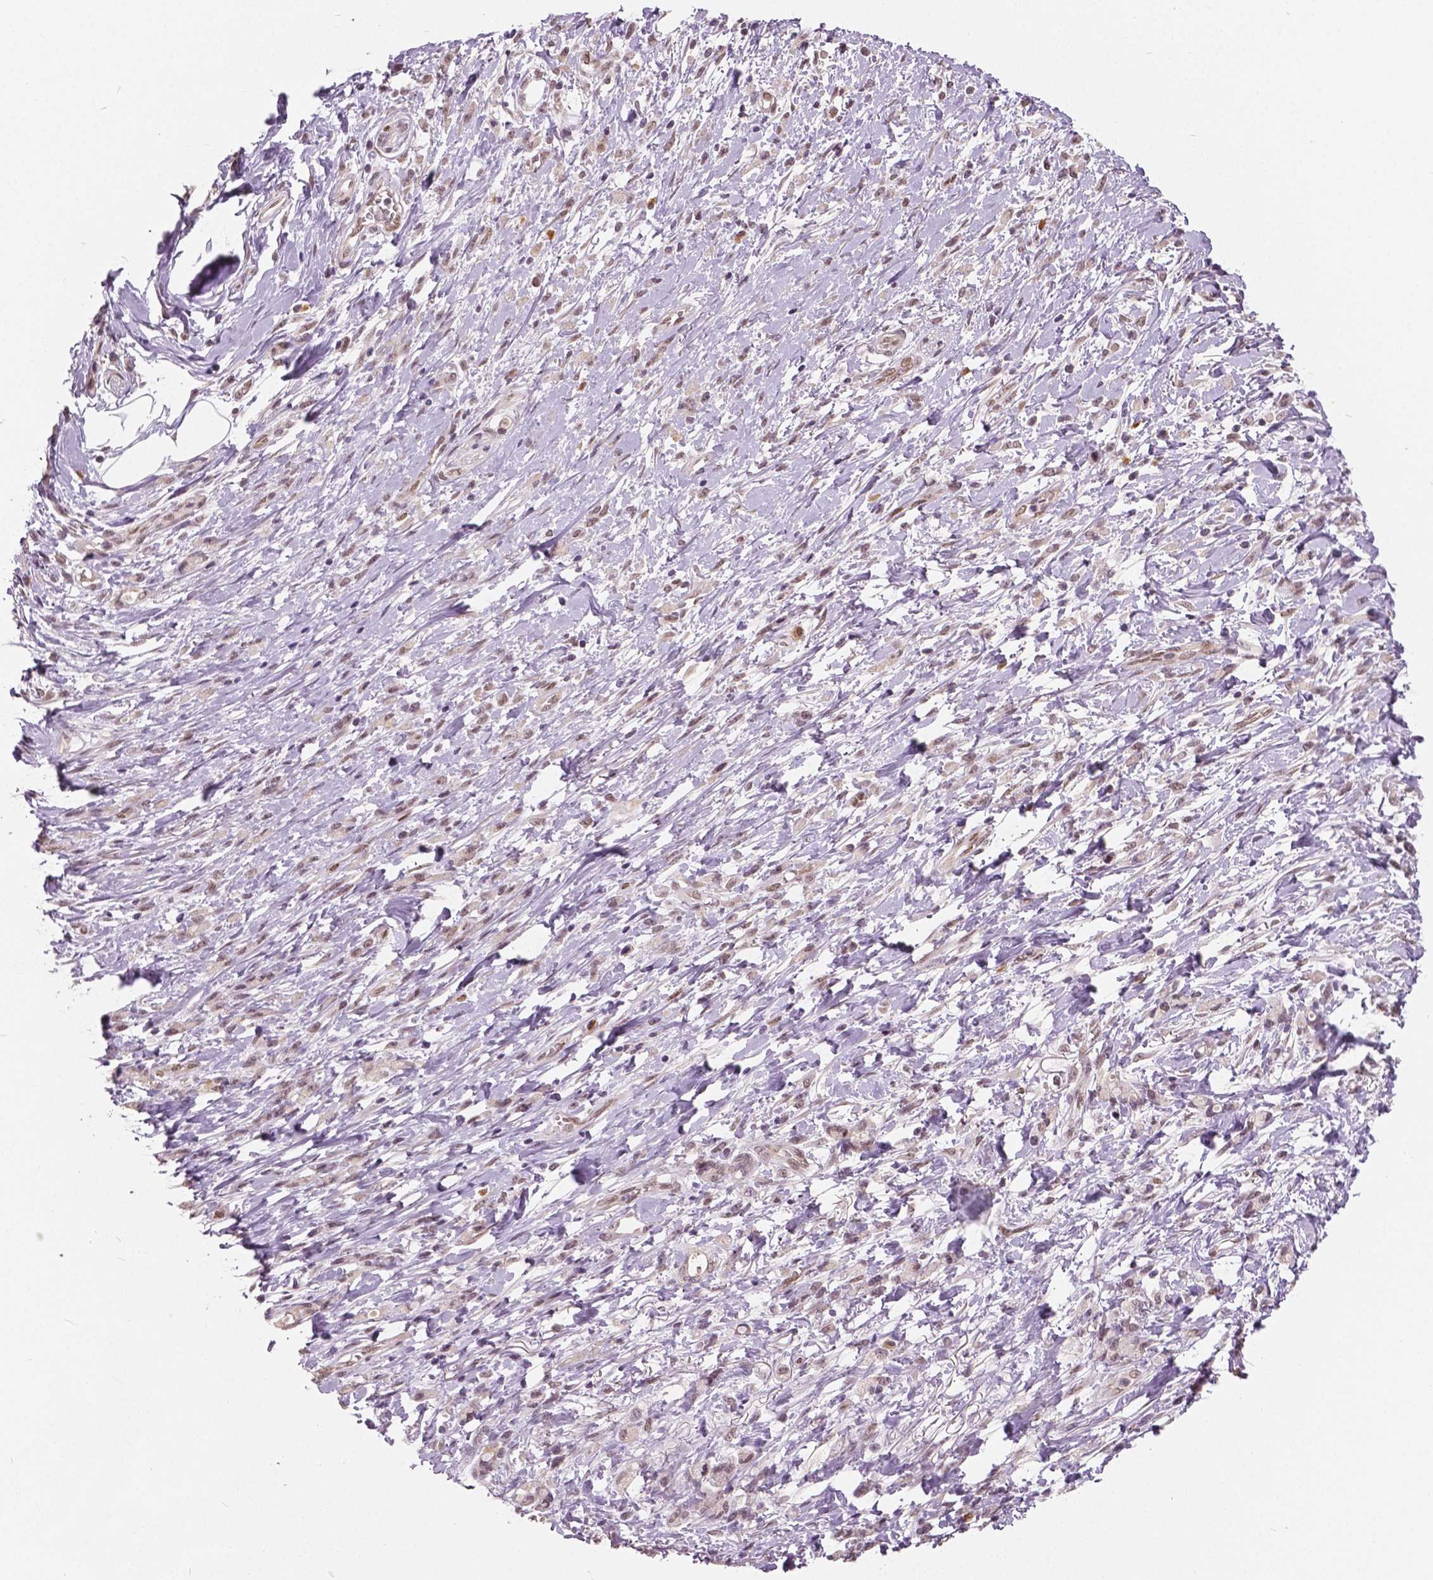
{"staining": {"intensity": "weak", "quantity": ">75%", "location": "nuclear"}, "tissue": "stomach cancer", "cell_type": "Tumor cells", "image_type": "cancer", "snomed": [{"axis": "morphology", "description": "Adenocarcinoma, NOS"}, {"axis": "topography", "description": "Stomach"}], "caption": "A low amount of weak nuclear staining is appreciated in about >75% of tumor cells in adenocarcinoma (stomach) tissue. (Stains: DAB in brown, nuclei in blue, Microscopy: brightfield microscopy at high magnification).", "gene": "HMBOX1", "patient": {"sex": "female", "age": 84}}